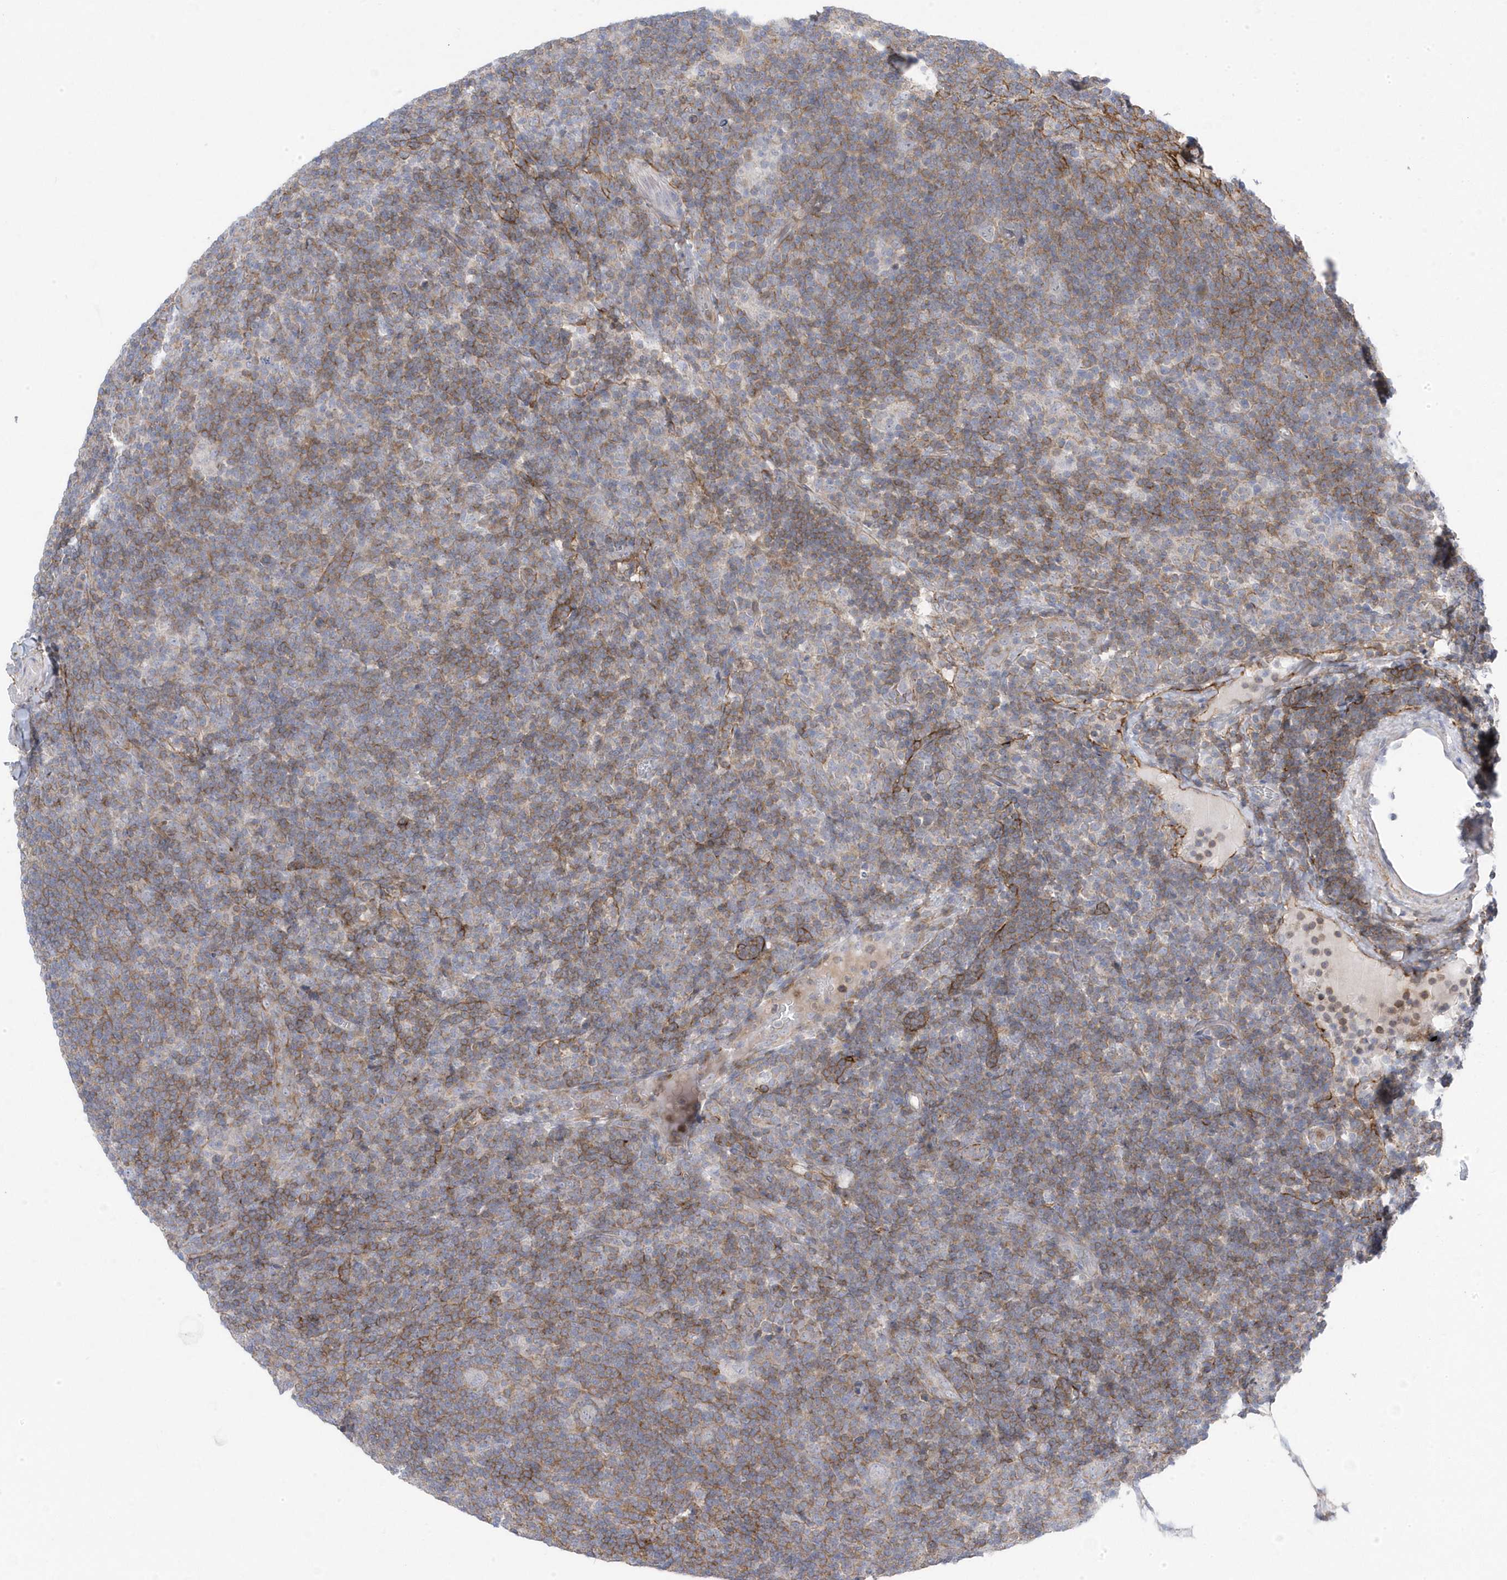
{"staining": {"intensity": "negative", "quantity": "none", "location": "none"}, "tissue": "lymphoma", "cell_type": "Tumor cells", "image_type": "cancer", "snomed": [{"axis": "morphology", "description": "Hodgkin's disease, NOS"}, {"axis": "topography", "description": "Lymph node"}], "caption": "Hodgkin's disease stained for a protein using IHC reveals no staining tumor cells.", "gene": "ANAPC1", "patient": {"sex": "female", "age": 57}}